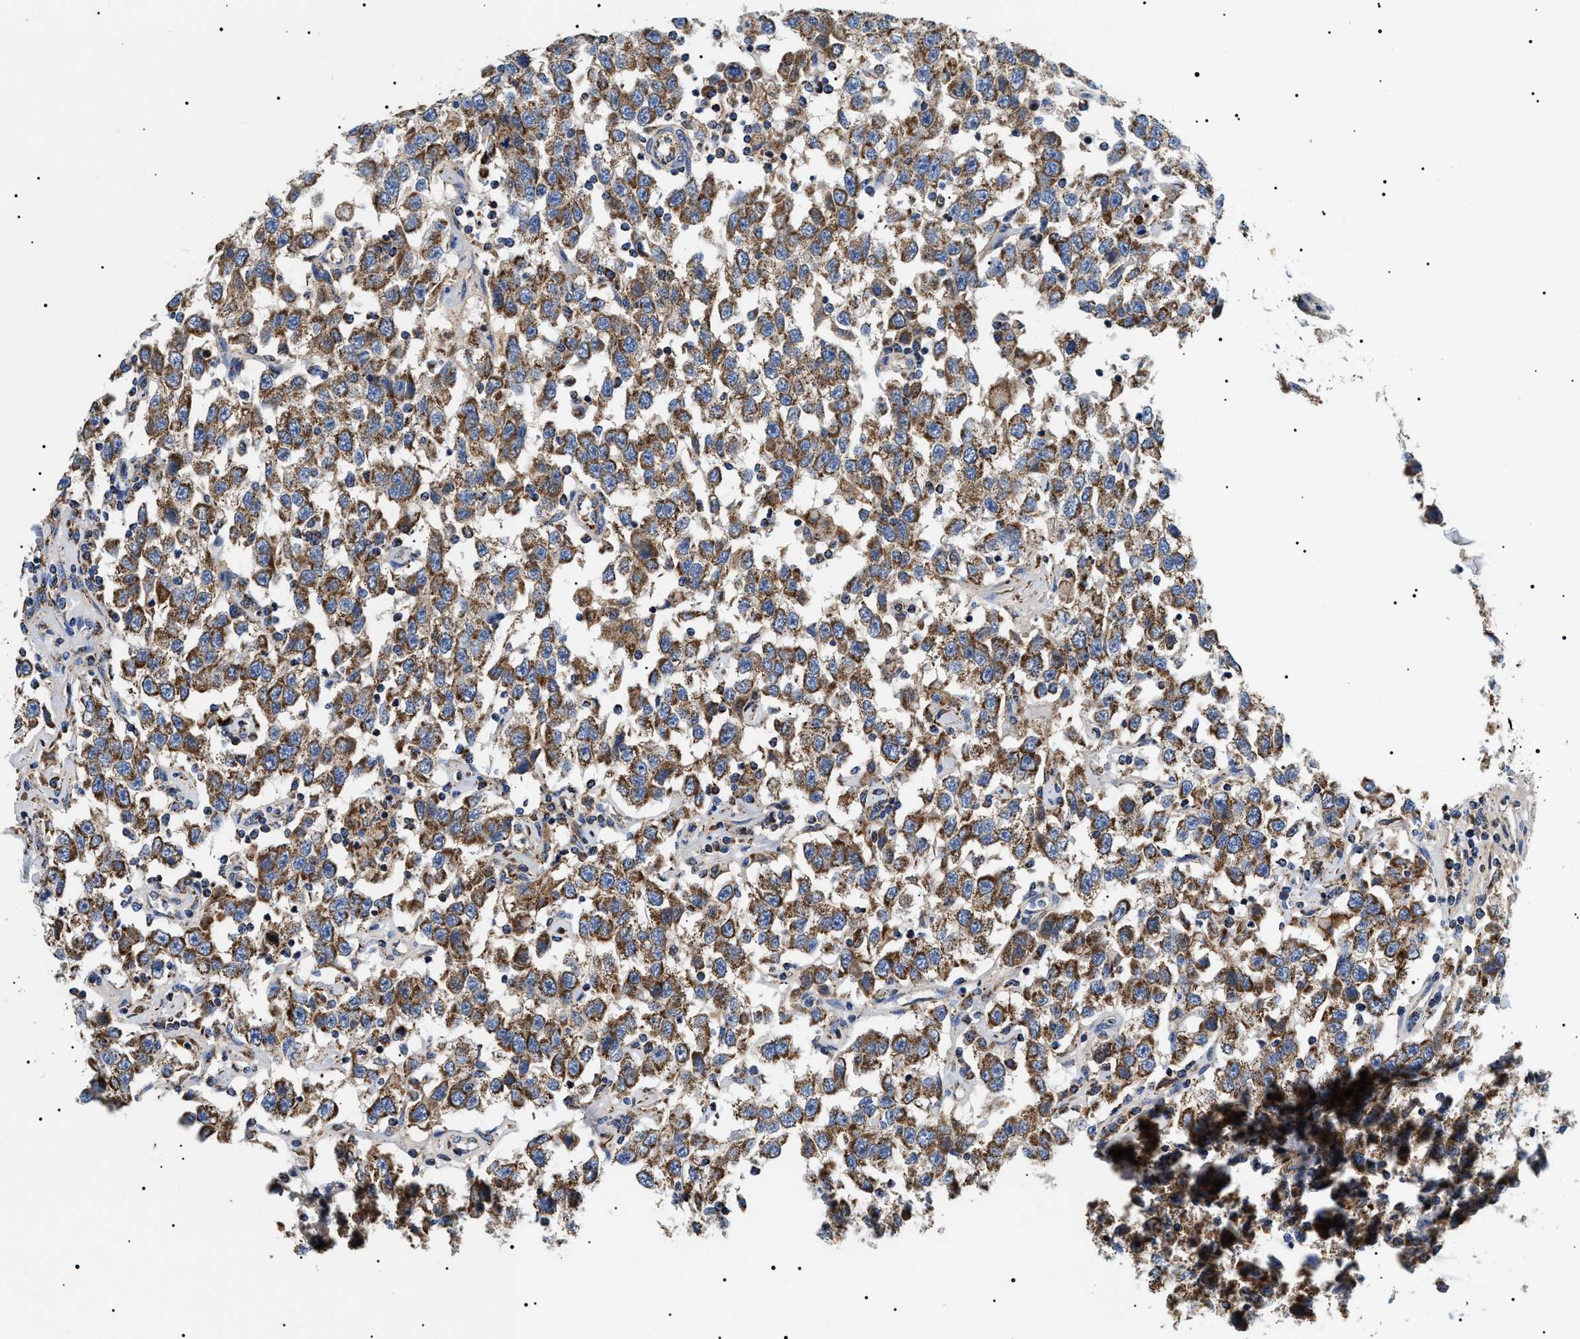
{"staining": {"intensity": "strong", "quantity": "25%-75%", "location": "cytoplasmic/membranous"}, "tissue": "testis cancer", "cell_type": "Tumor cells", "image_type": "cancer", "snomed": [{"axis": "morphology", "description": "Seminoma, NOS"}, {"axis": "topography", "description": "Testis"}], "caption": "Immunohistochemical staining of seminoma (testis) shows high levels of strong cytoplasmic/membranous expression in about 25%-75% of tumor cells.", "gene": "OXSM", "patient": {"sex": "male", "age": 41}}